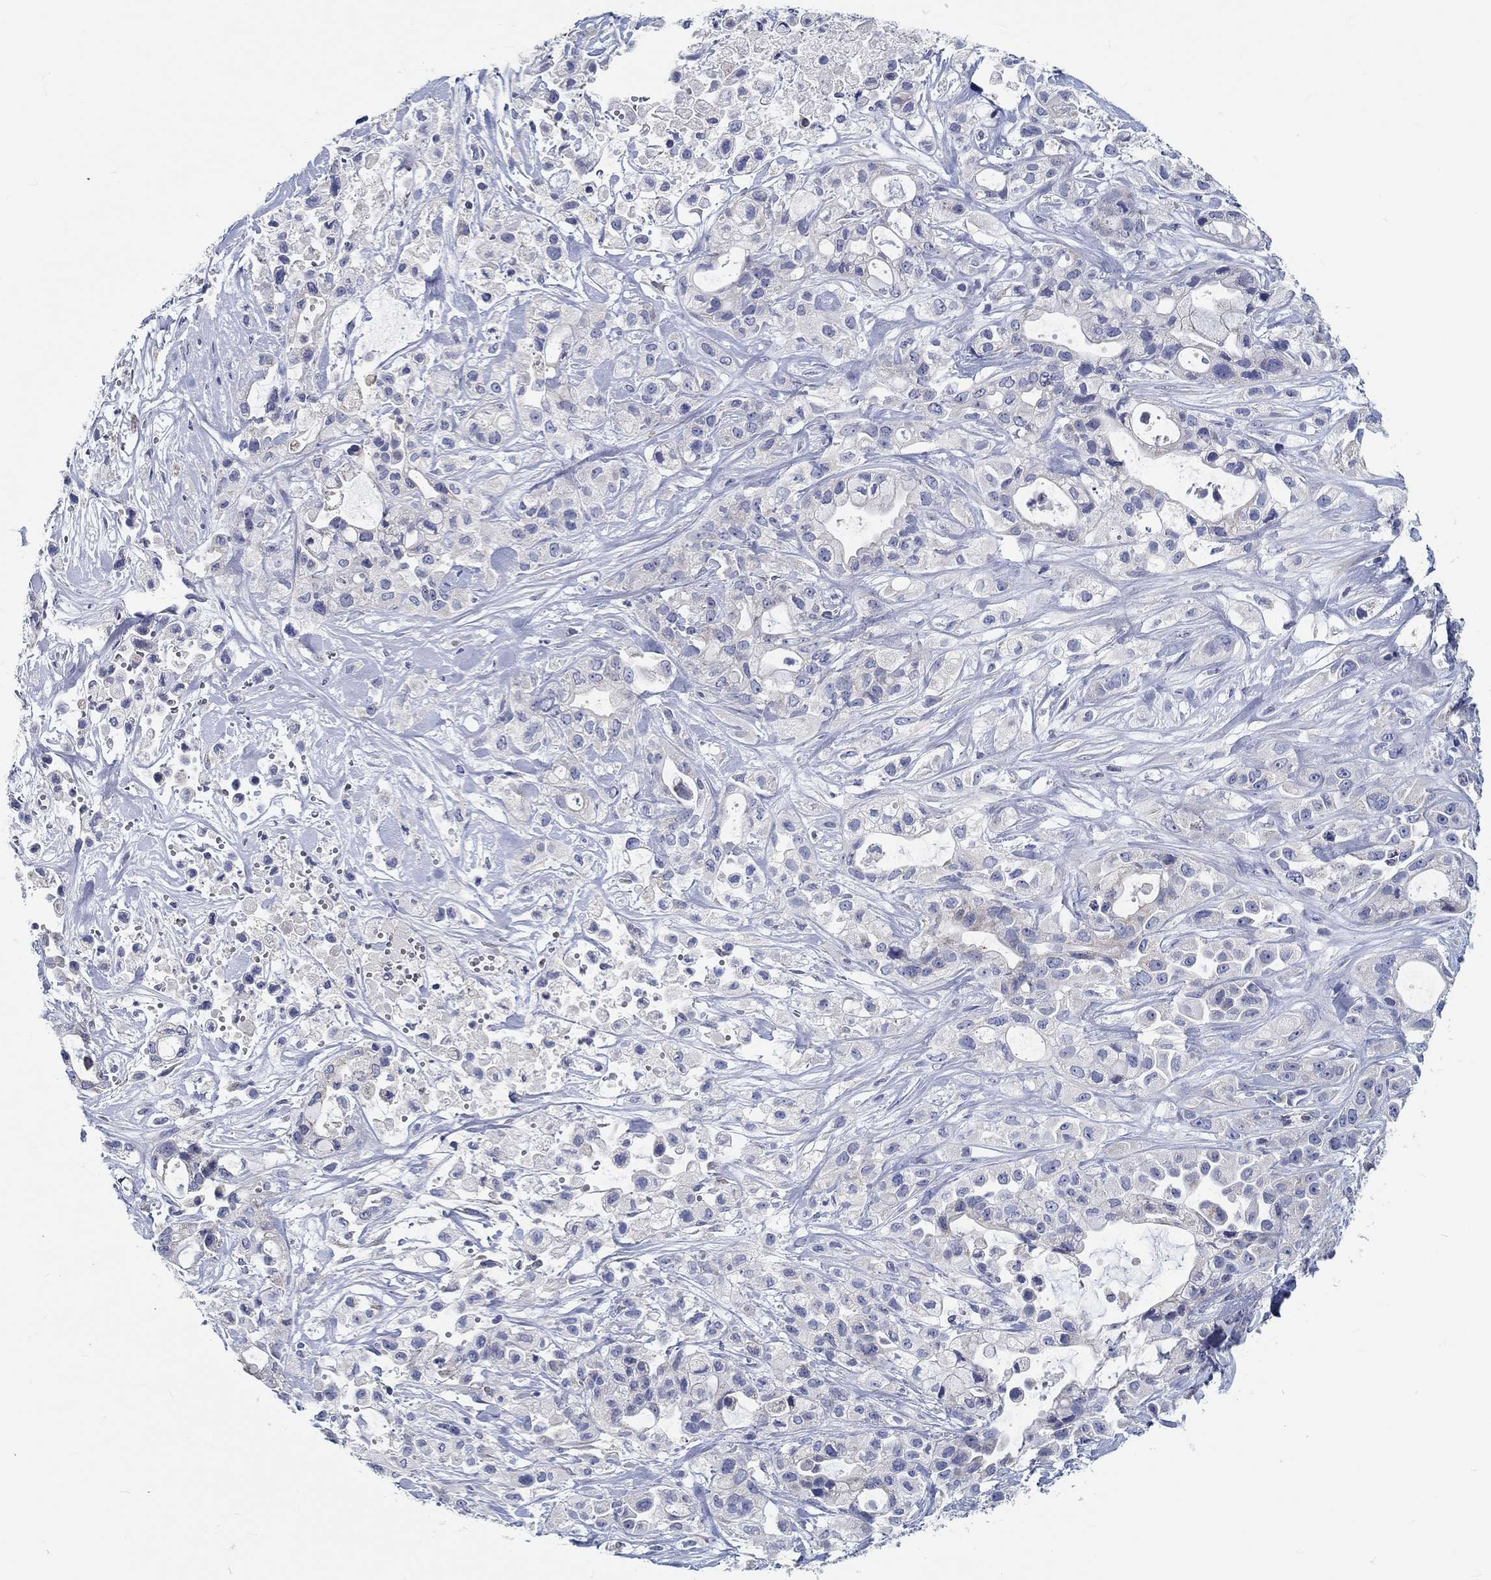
{"staining": {"intensity": "strong", "quantity": "<25%", "location": "cytoplasmic/membranous"}, "tissue": "pancreatic cancer", "cell_type": "Tumor cells", "image_type": "cancer", "snomed": [{"axis": "morphology", "description": "Adenocarcinoma, NOS"}, {"axis": "topography", "description": "Pancreas"}], "caption": "Immunohistochemical staining of adenocarcinoma (pancreatic) exhibits medium levels of strong cytoplasmic/membranous expression in about <25% of tumor cells.", "gene": "MYBPC1", "patient": {"sex": "male", "age": 44}}